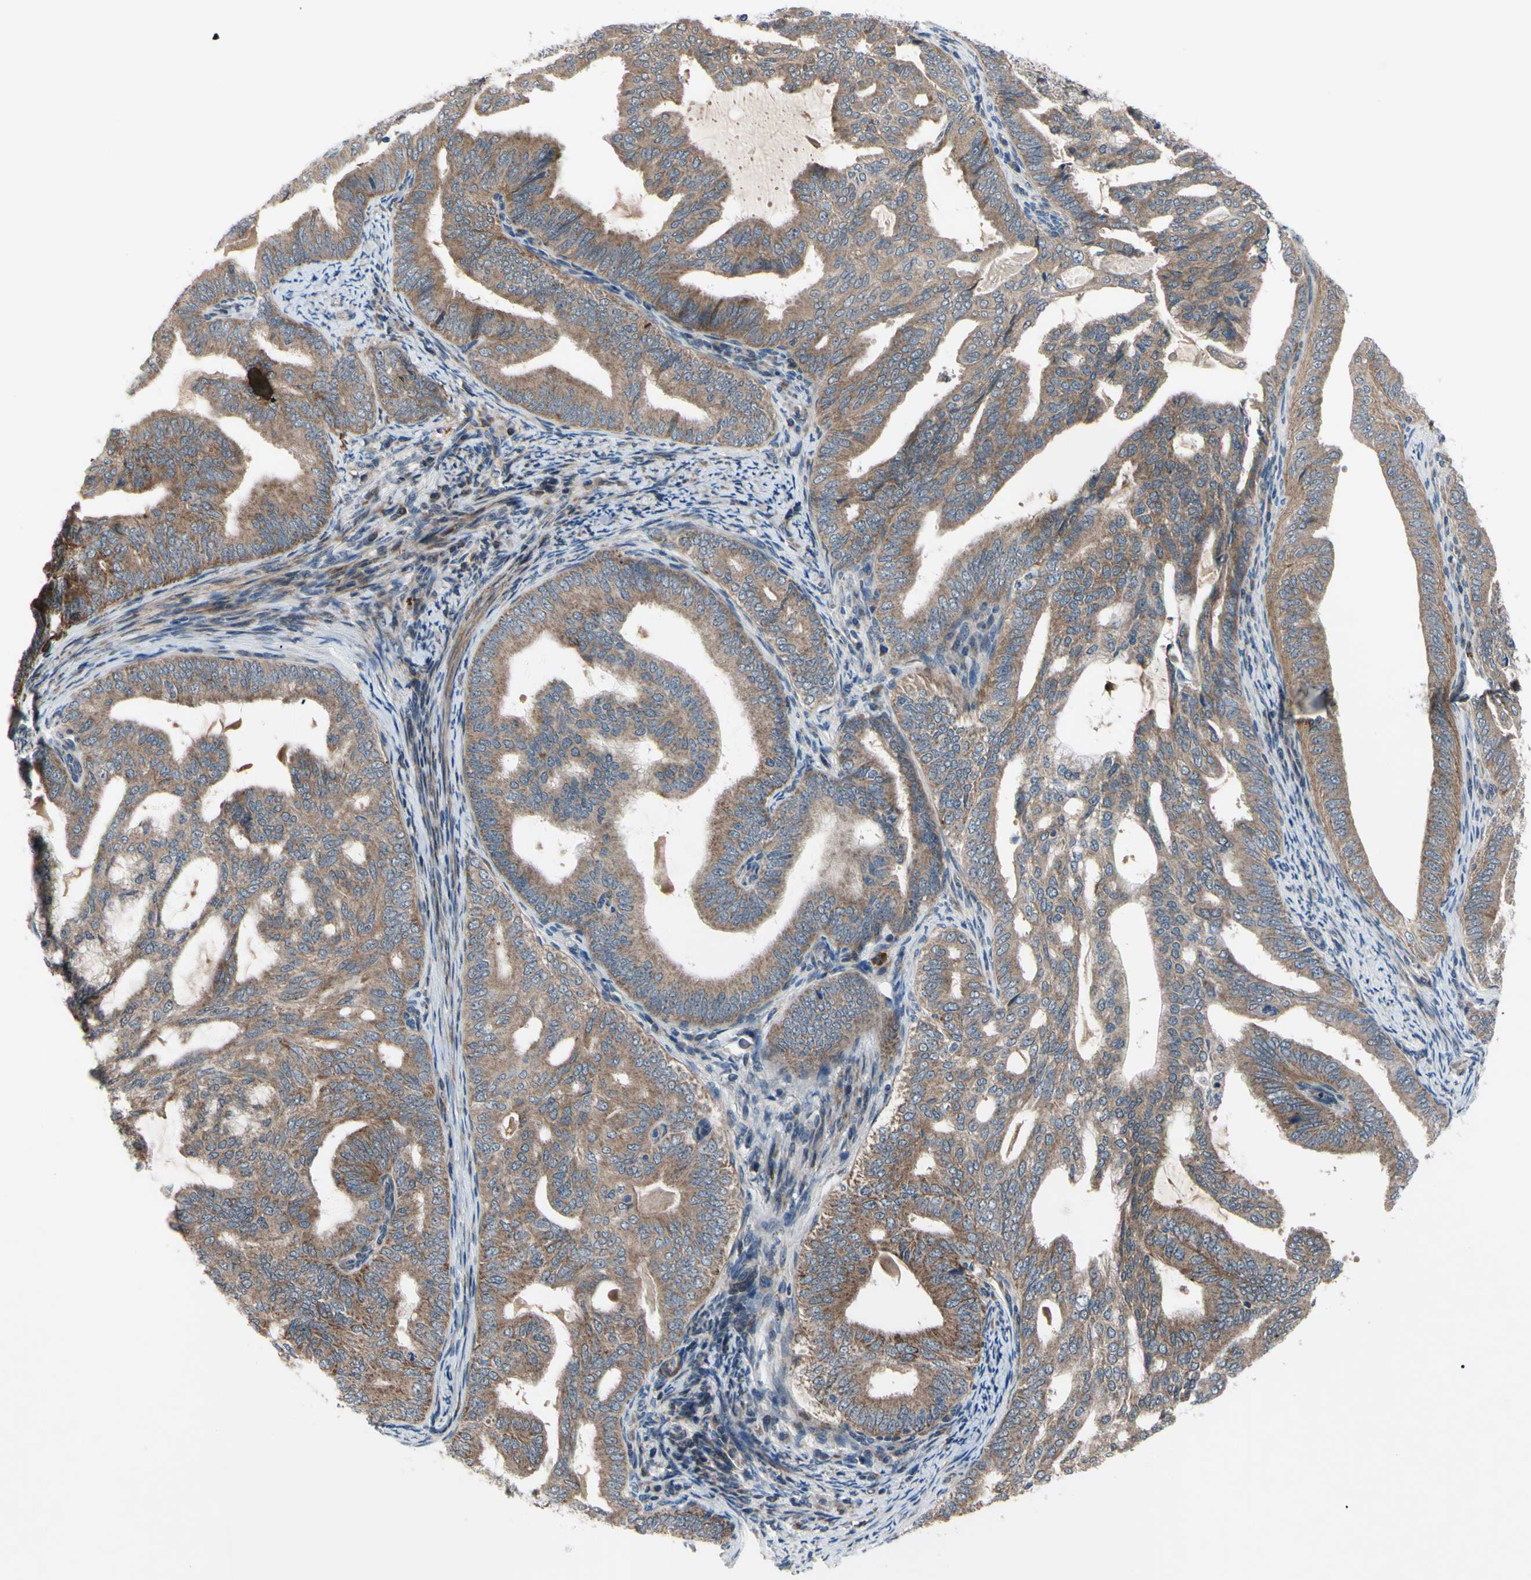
{"staining": {"intensity": "moderate", "quantity": ">75%", "location": "cytoplasmic/membranous"}, "tissue": "endometrial cancer", "cell_type": "Tumor cells", "image_type": "cancer", "snomed": [{"axis": "morphology", "description": "Adenocarcinoma, NOS"}, {"axis": "topography", "description": "Endometrium"}], "caption": "Immunohistochemical staining of adenocarcinoma (endometrial) displays medium levels of moderate cytoplasmic/membranous protein expression in about >75% of tumor cells.", "gene": "SVIL", "patient": {"sex": "female", "age": 58}}